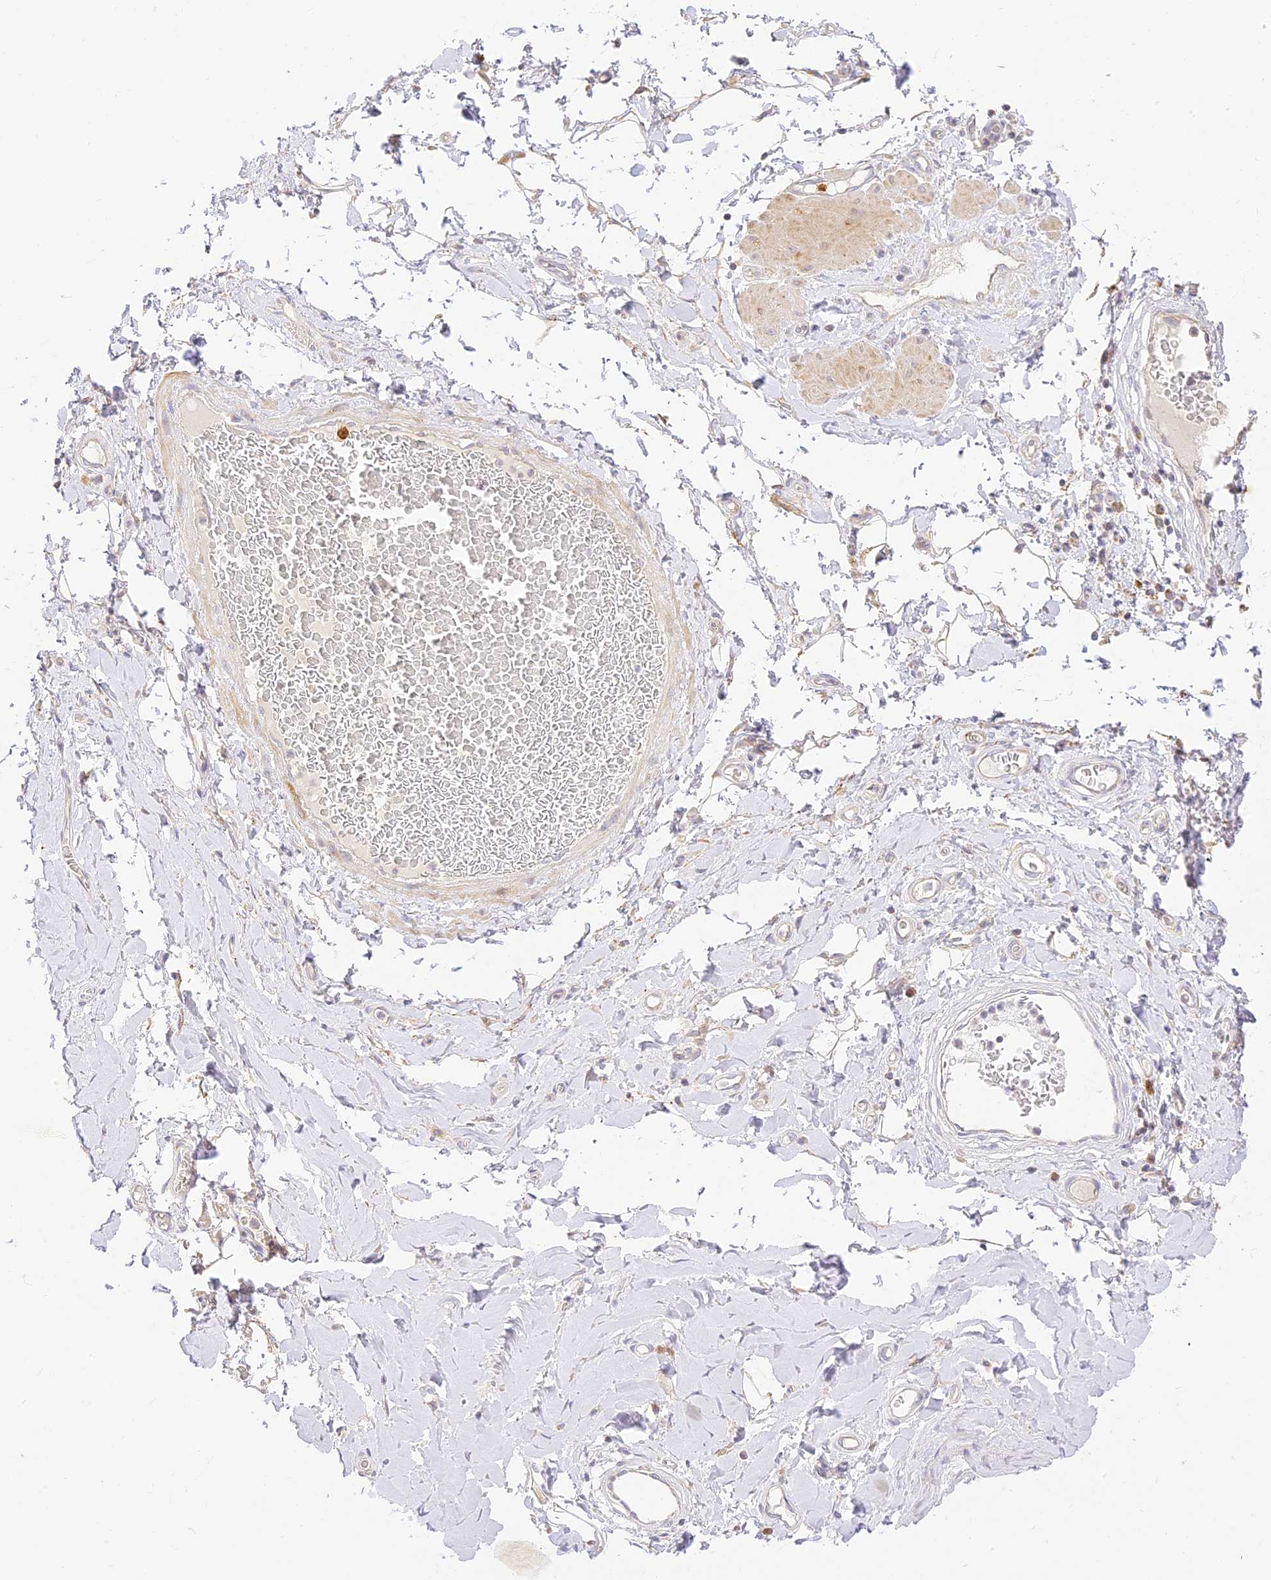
{"staining": {"intensity": "negative", "quantity": "none", "location": "none"}, "tissue": "adipose tissue", "cell_type": "Adipocytes", "image_type": "normal", "snomed": [{"axis": "morphology", "description": "Normal tissue, NOS"}, {"axis": "morphology", "description": "Adenocarcinoma, NOS"}, {"axis": "topography", "description": "Stomach, upper"}, {"axis": "topography", "description": "Peripheral nerve tissue"}], "caption": "High magnification brightfield microscopy of unremarkable adipose tissue stained with DAB (brown) and counterstained with hematoxylin (blue): adipocytes show no significant staining. Nuclei are stained in blue.", "gene": "LRRC15", "patient": {"sex": "male", "age": 62}}